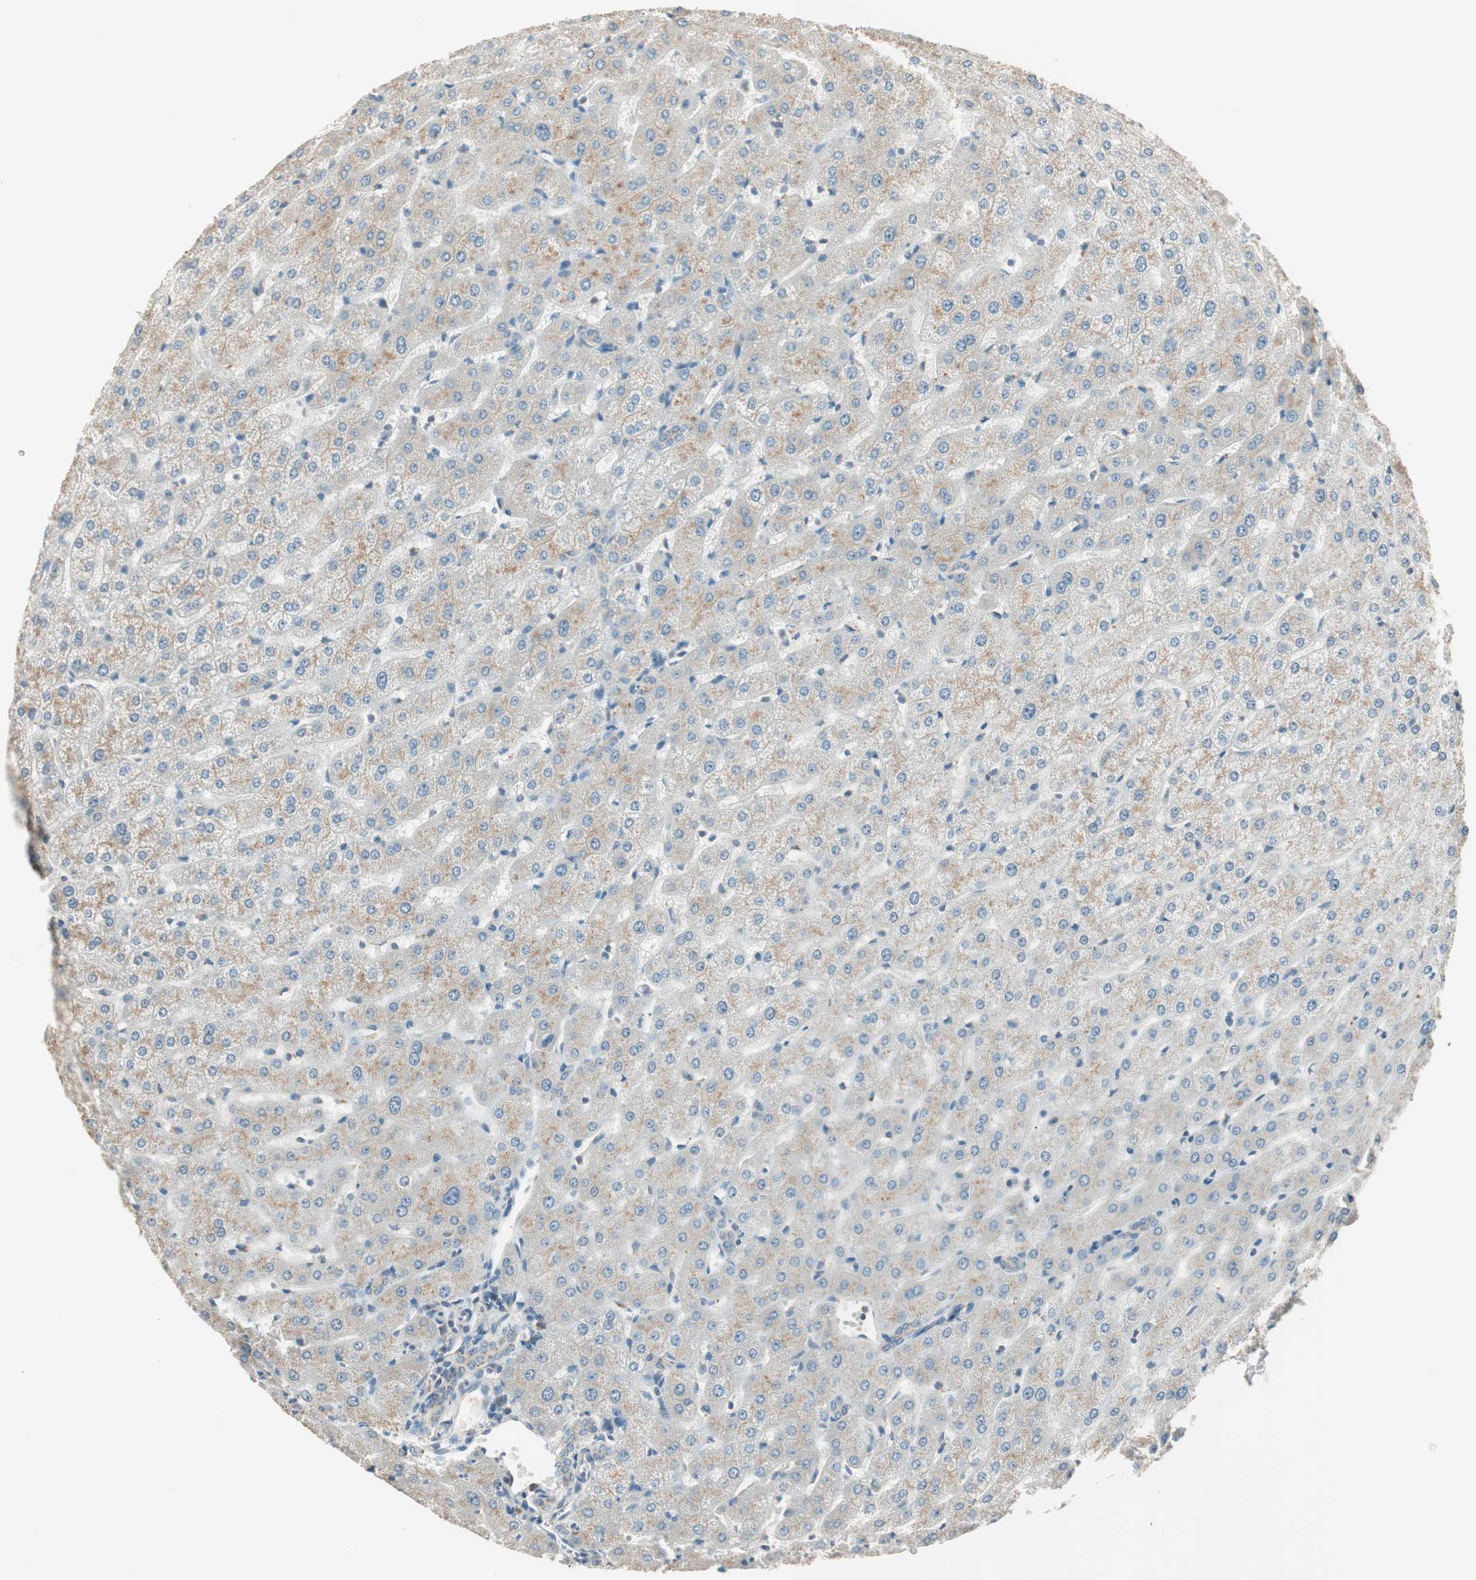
{"staining": {"intensity": "weak", "quantity": "<25%", "location": "cytoplasmic/membranous"}, "tissue": "liver", "cell_type": "Cholangiocytes", "image_type": "normal", "snomed": [{"axis": "morphology", "description": "Normal tissue, NOS"}, {"axis": "morphology", "description": "Fibrosis, NOS"}, {"axis": "topography", "description": "Liver"}], "caption": "Normal liver was stained to show a protein in brown. There is no significant expression in cholangiocytes. (DAB (3,3'-diaminobenzidine) IHC visualized using brightfield microscopy, high magnification).", "gene": "SEC16A", "patient": {"sex": "female", "age": 29}}